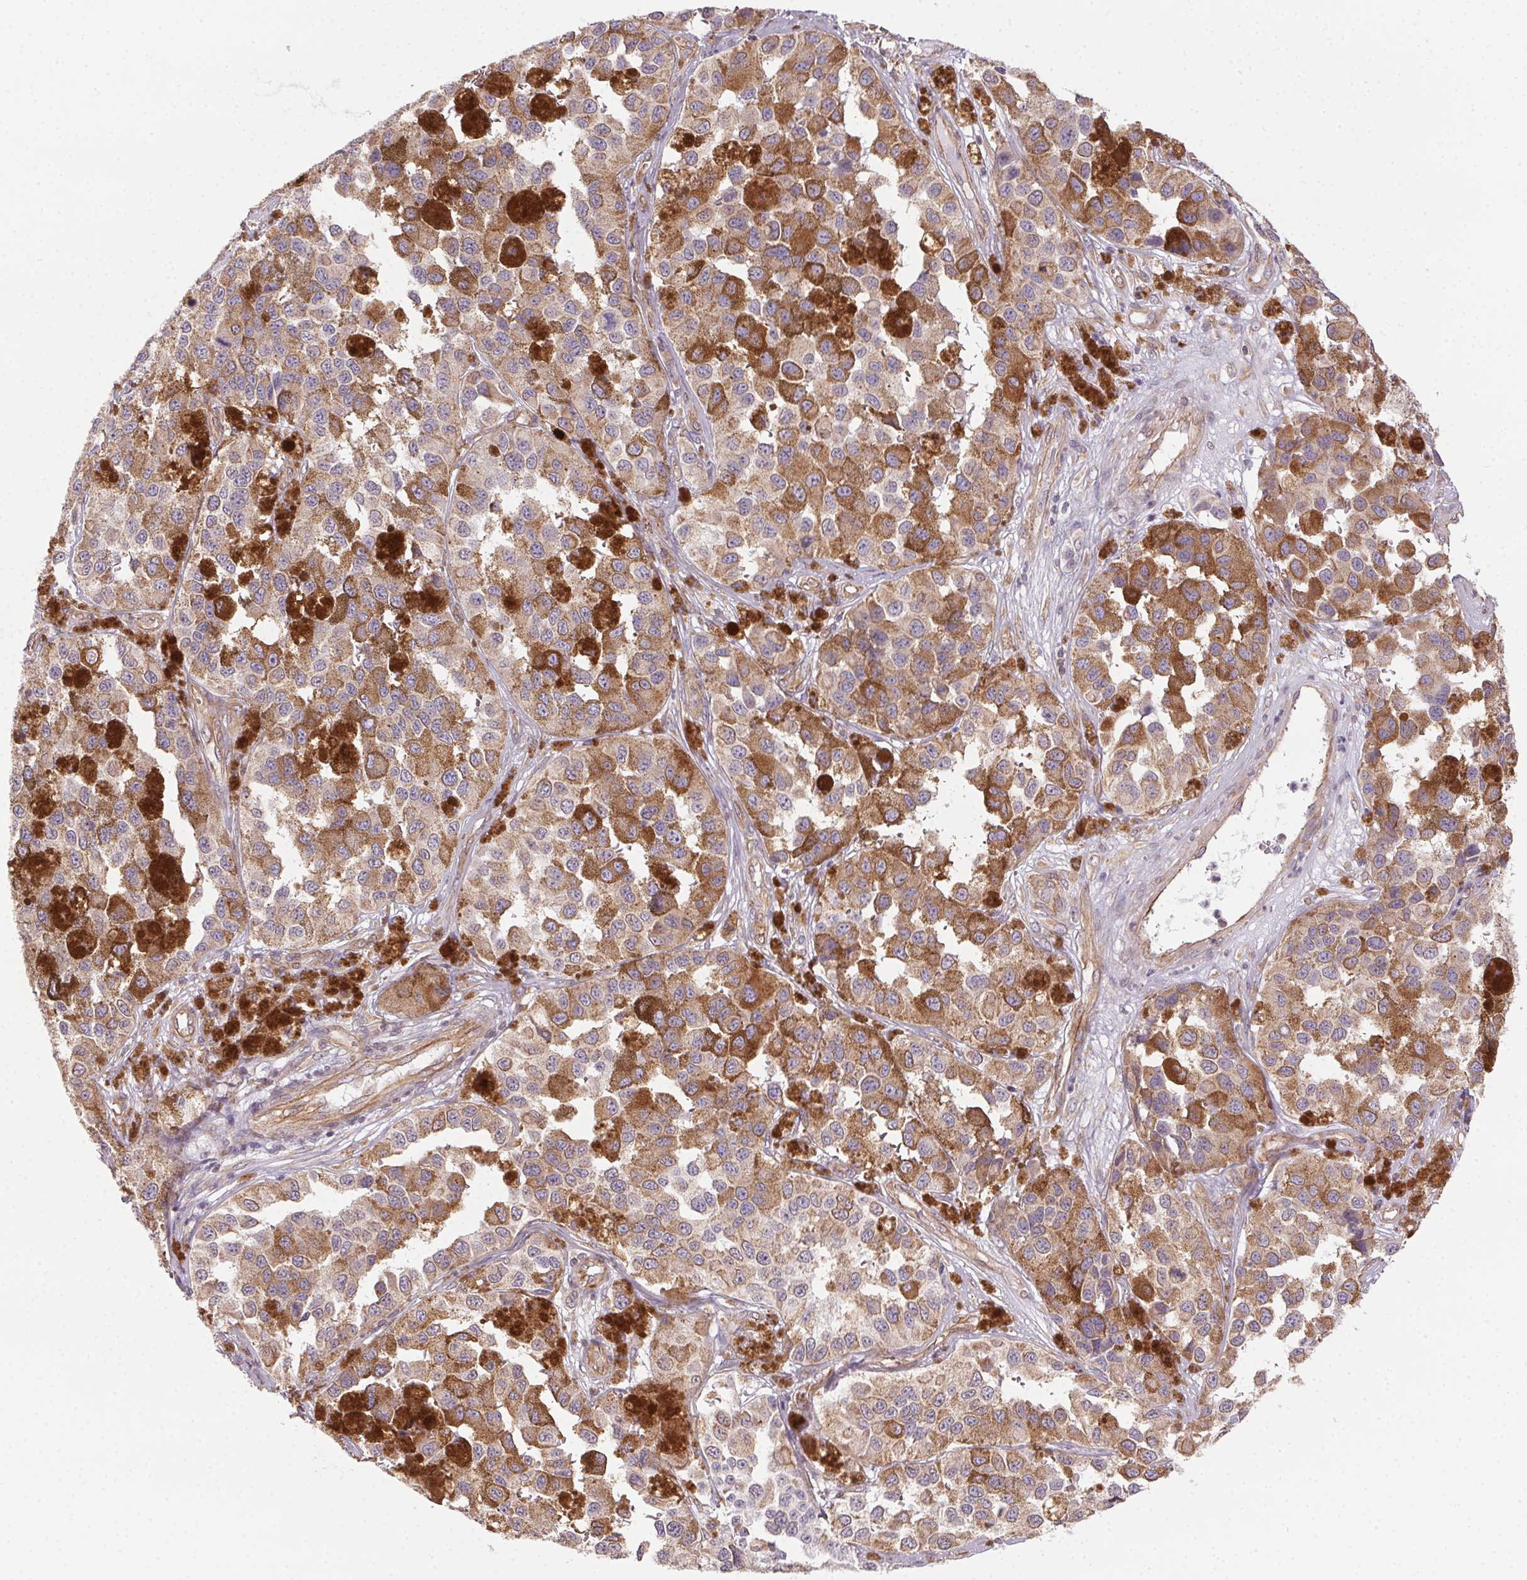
{"staining": {"intensity": "weak", "quantity": "<25%", "location": "cytoplasmic/membranous"}, "tissue": "melanoma", "cell_type": "Tumor cells", "image_type": "cancer", "snomed": [{"axis": "morphology", "description": "Malignant melanoma, NOS"}, {"axis": "topography", "description": "Skin"}], "caption": "This is an immunohistochemistry micrograph of human melanoma. There is no staining in tumor cells.", "gene": "PLA2G4F", "patient": {"sex": "female", "age": 58}}